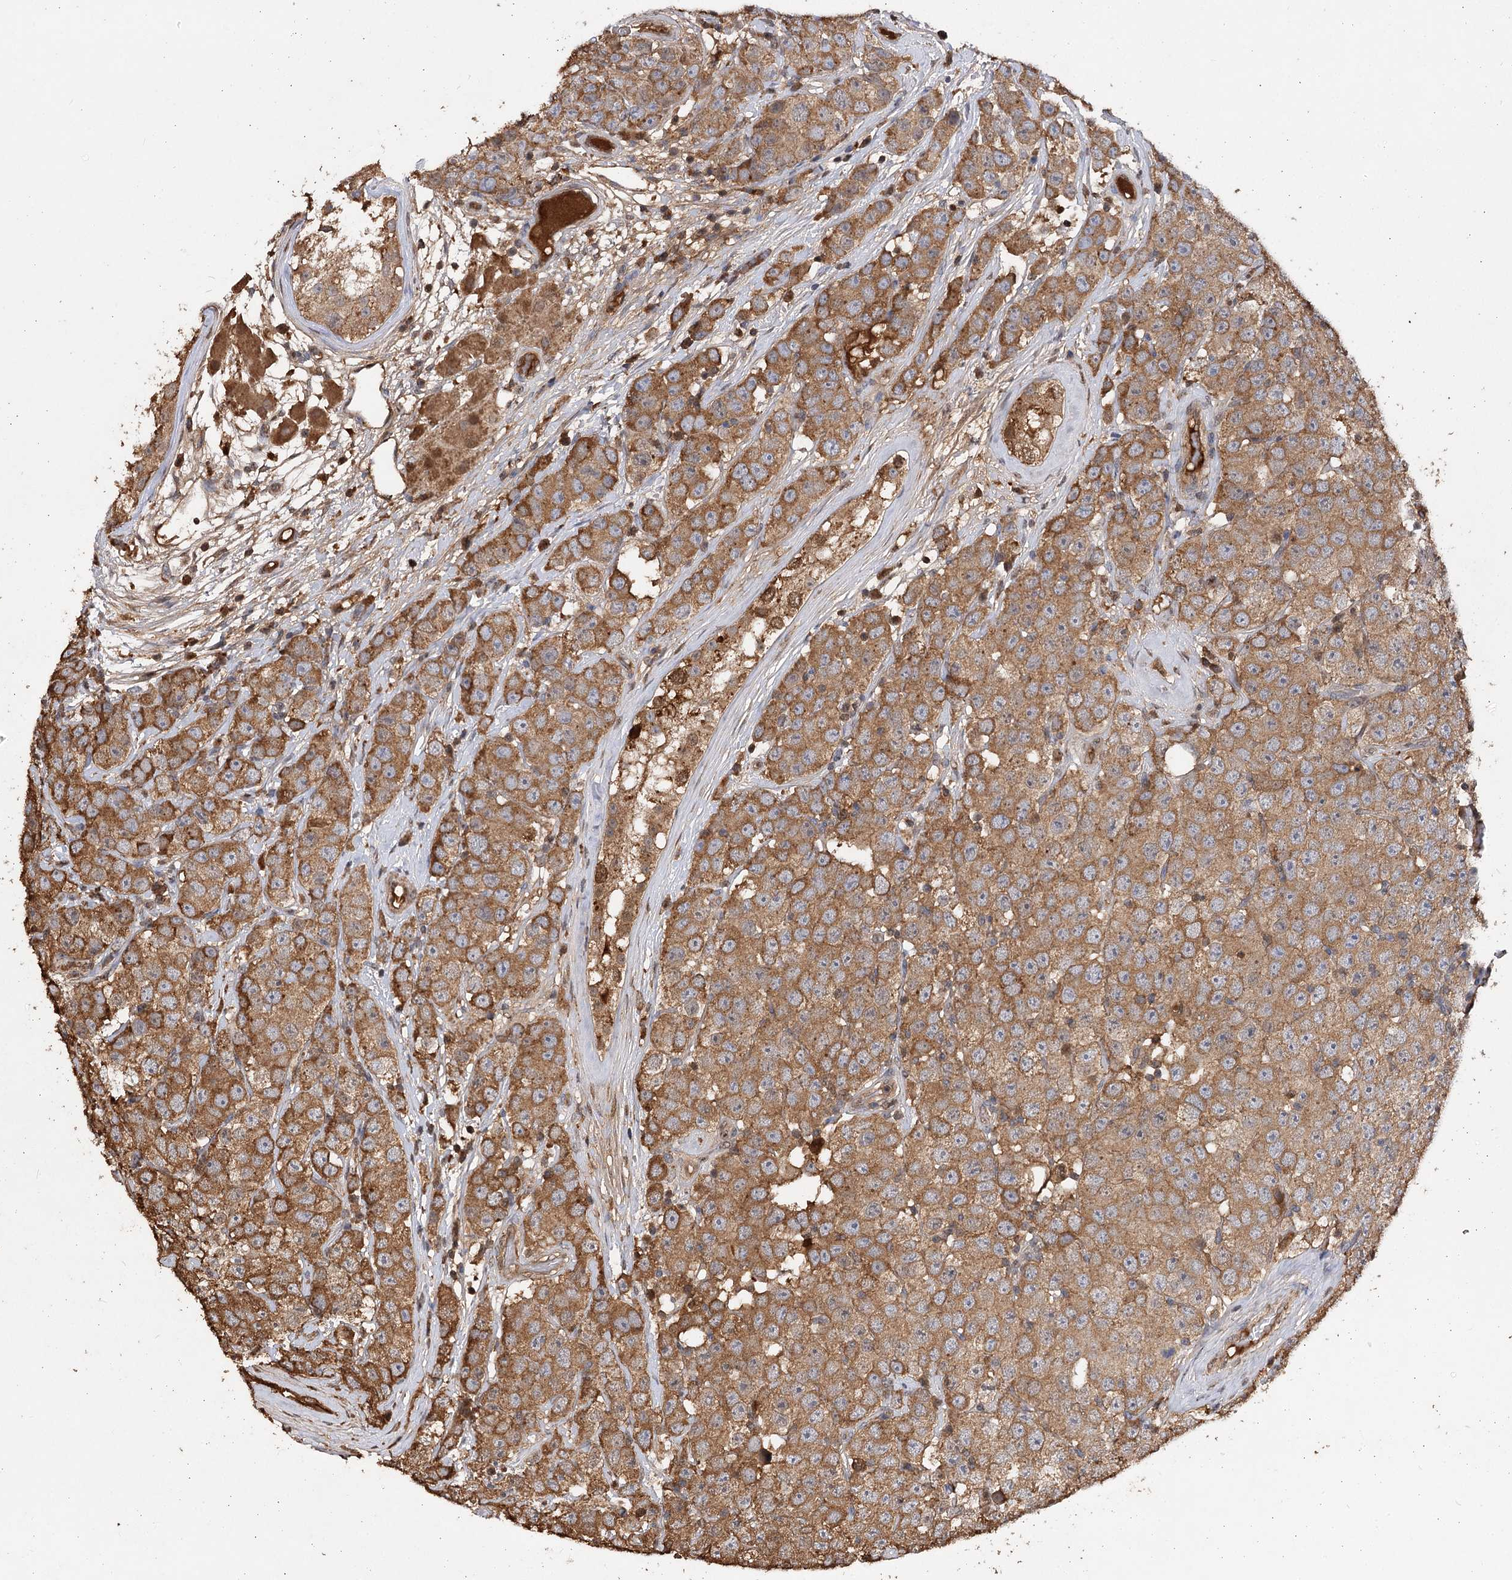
{"staining": {"intensity": "moderate", "quantity": ">75%", "location": "cytoplasmic/membranous"}, "tissue": "testis cancer", "cell_type": "Tumor cells", "image_type": "cancer", "snomed": [{"axis": "morphology", "description": "Seminoma, NOS"}, {"axis": "topography", "description": "Testis"}], "caption": "Testis seminoma tissue shows moderate cytoplasmic/membranous positivity in approximately >75% of tumor cells", "gene": "ARL13A", "patient": {"sex": "male", "age": 28}}